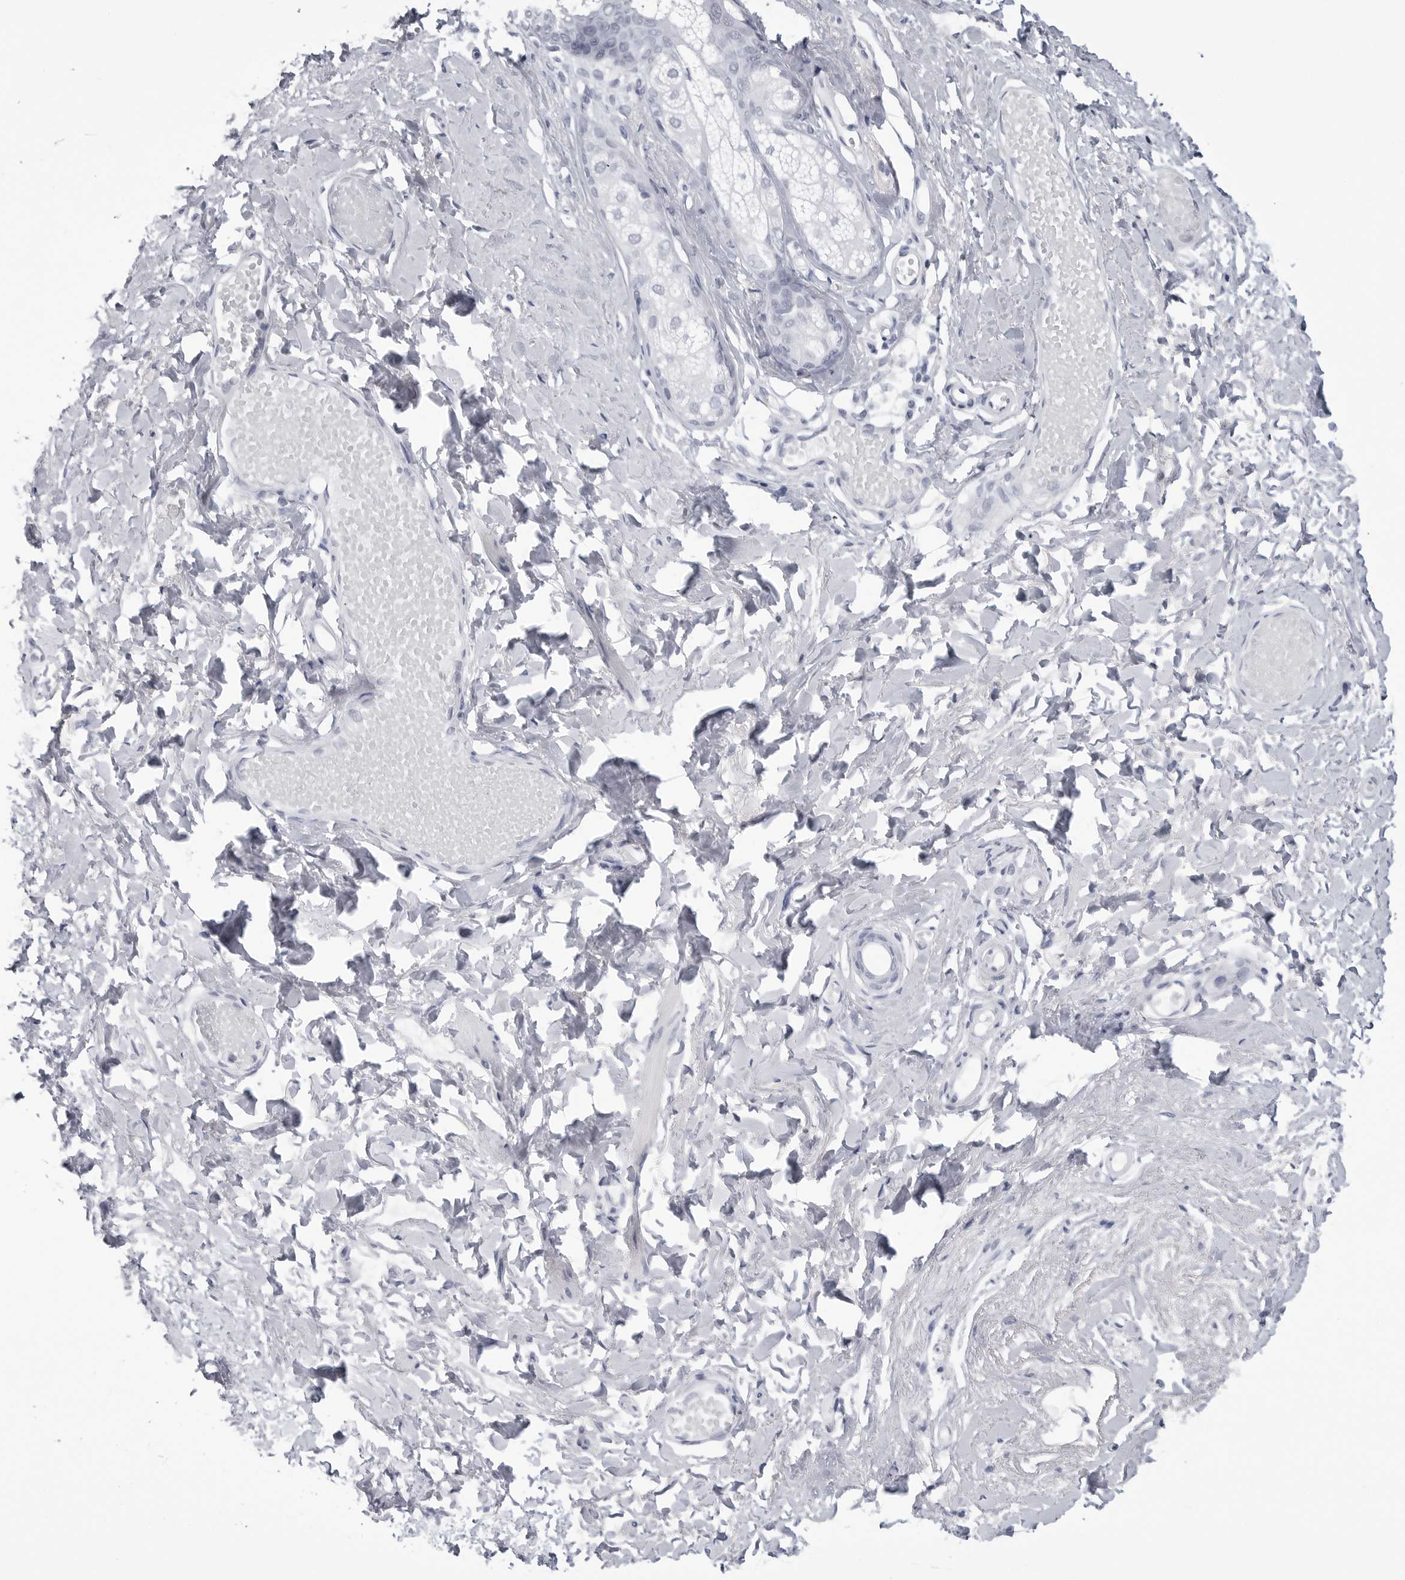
{"staining": {"intensity": "weak", "quantity": "<25%", "location": "cytoplasmic/membranous"}, "tissue": "skin", "cell_type": "Epidermal cells", "image_type": "normal", "snomed": [{"axis": "morphology", "description": "Normal tissue, NOS"}, {"axis": "morphology", "description": "Inflammation, NOS"}, {"axis": "topography", "description": "Vulva"}], "caption": "IHC micrograph of normal human skin stained for a protein (brown), which displays no staining in epidermal cells.", "gene": "PGA3", "patient": {"sex": "female", "age": 84}}